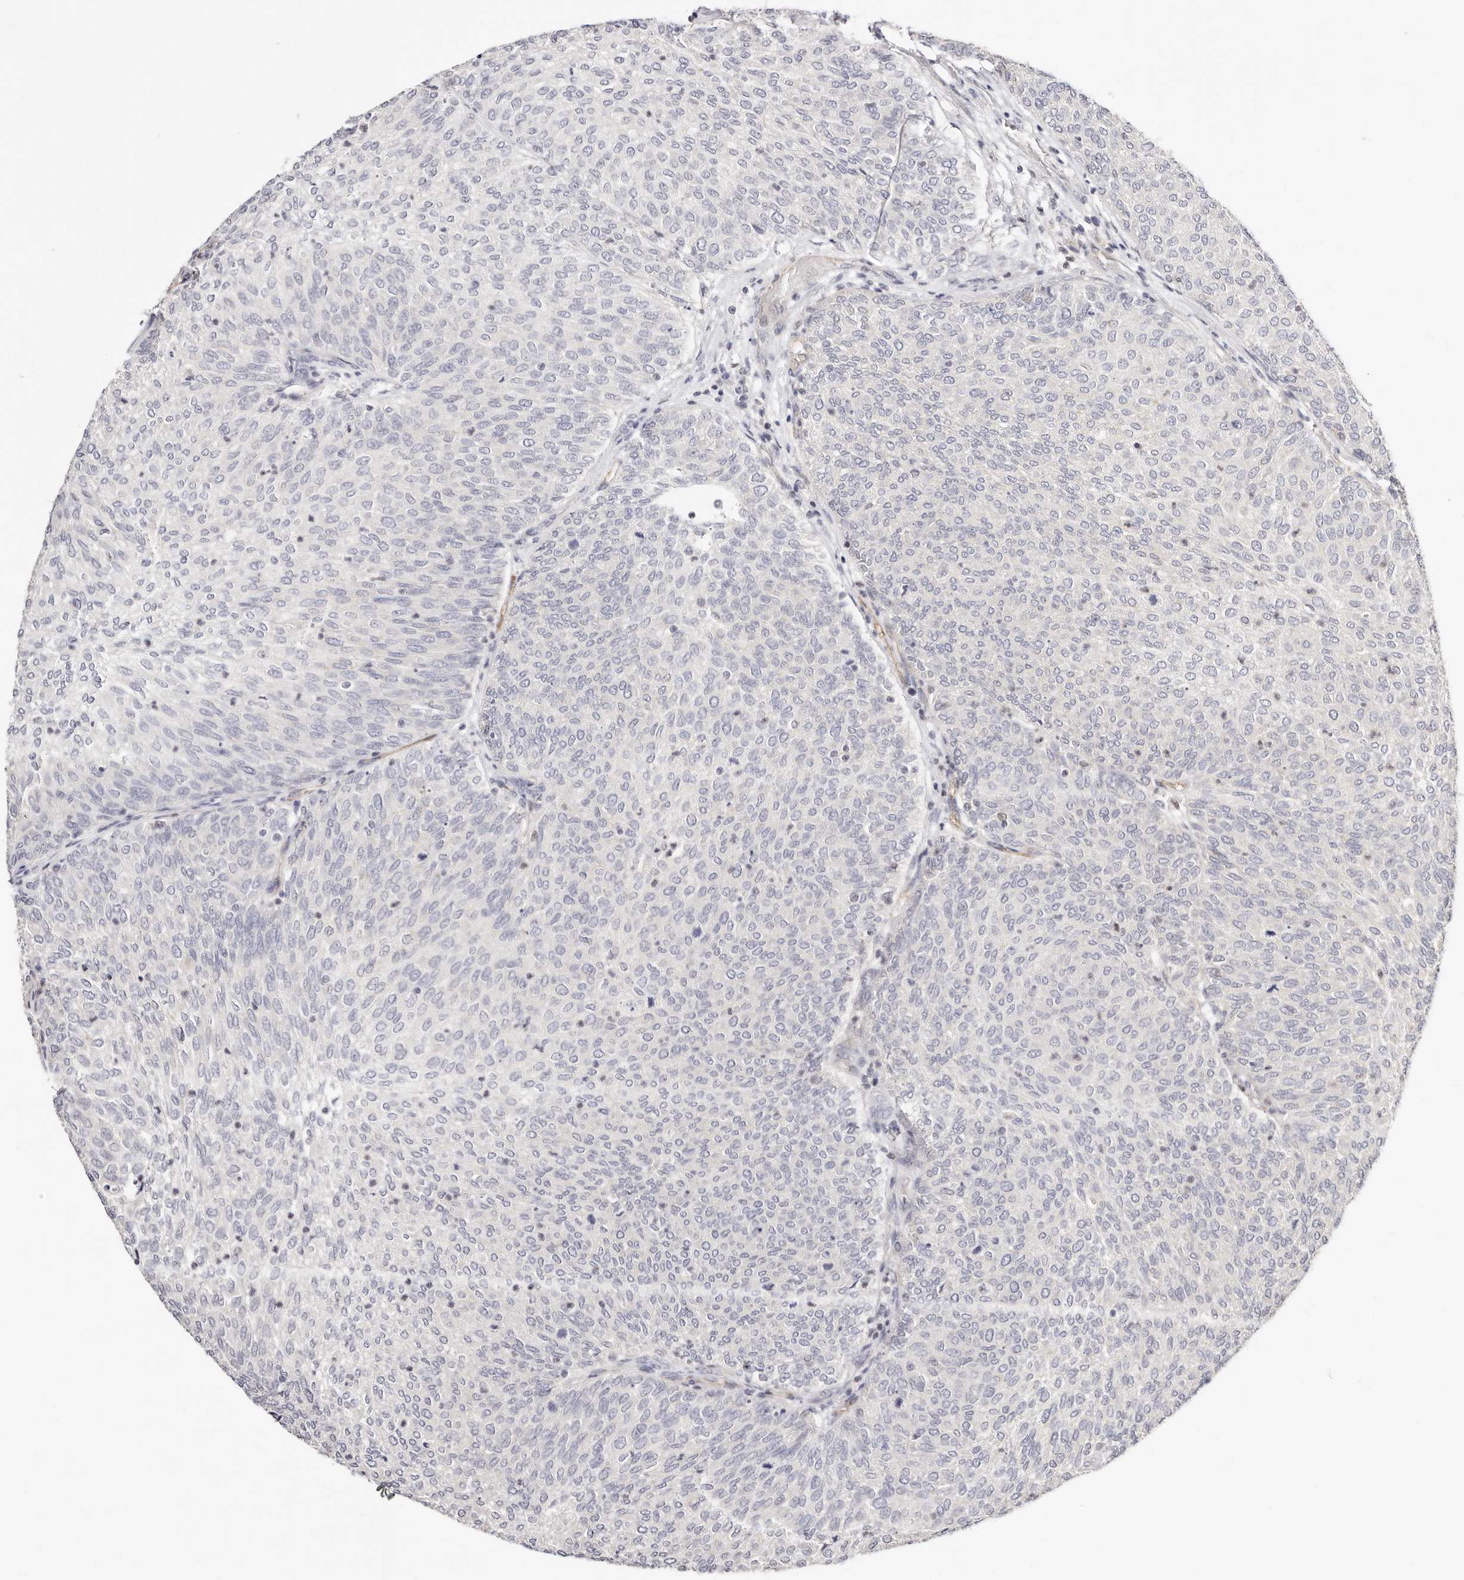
{"staining": {"intensity": "negative", "quantity": "none", "location": "none"}, "tissue": "urothelial cancer", "cell_type": "Tumor cells", "image_type": "cancer", "snomed": [{"axis": "morphology", "description": "Urothelial carcinoma, Low grade"}, {"axis": "topography", "description": "Urinary bladder"}], "caption": "Immunohistochemistry photomicrograph of human urothelial carcinoma (low-grade) stained for a protein (brown), which exhibits no staining in tumor cells. (DAB (3,3'-diaminobenzidine) IHC visualized using brightfield microscopy, high magnification).", "gene": "STAT5A", "patient": {"sex": "female", "age": 79}}